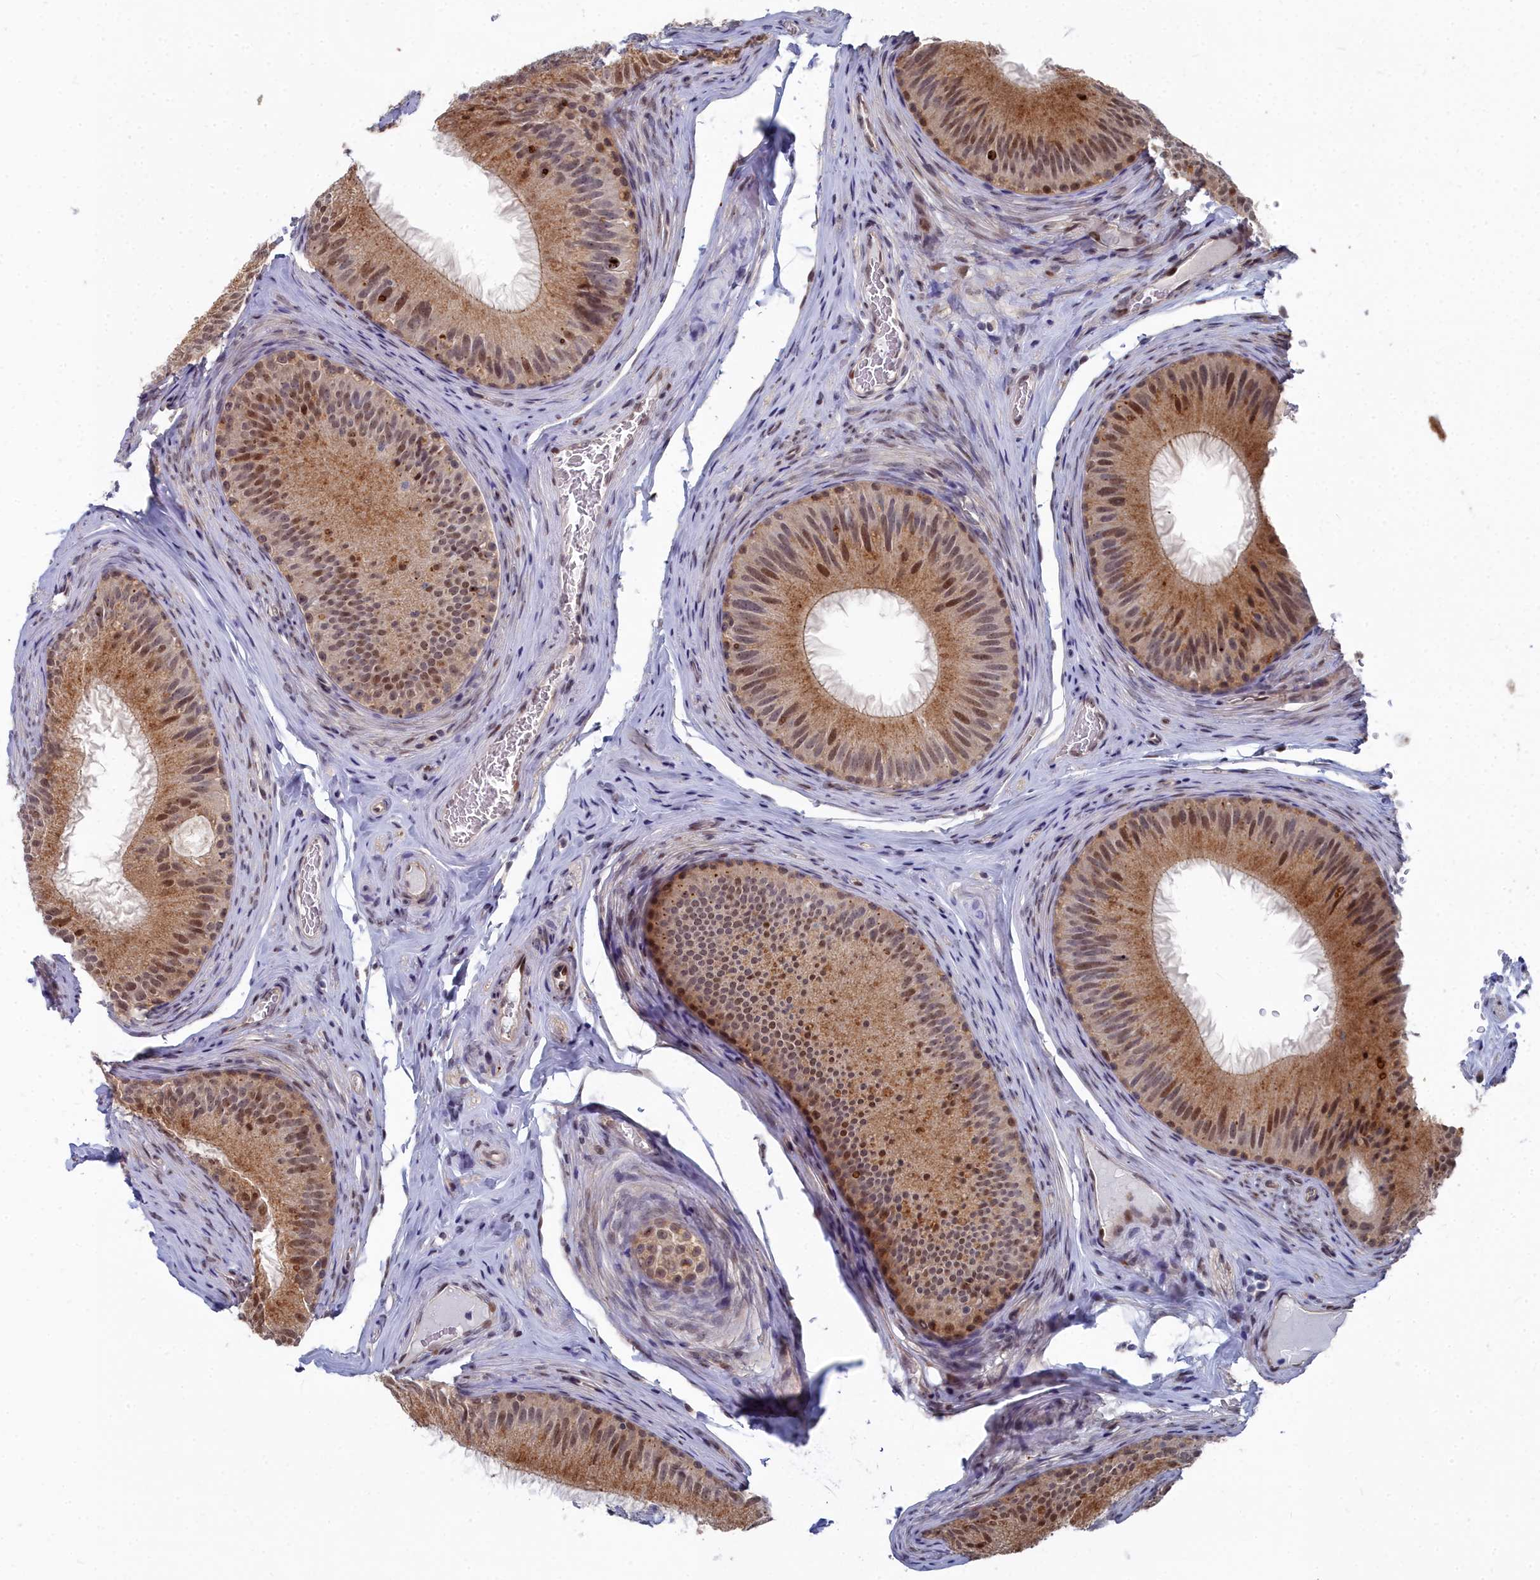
{"staining": {"intensity": "moderate", "quantity": ">75%", "location": "cytoplasmic/membranous,nuclear"}, "tissue": "epididymis", "cell_type": "Glandular cells", "image_type": "normal", "snomed": [{"axis": "morphology", "description": "Normal tissue, NOS"}, {"axis": "topography", "description": "Epididymis"}], "caption": "Protein analysis of unremarkable epididymis displays moderate cytoplasmic/membranous,nuclear expression in about >75% of glandular cells.", "gene": "RPS27A", "patient": {"sex": "male", "age": 34}}